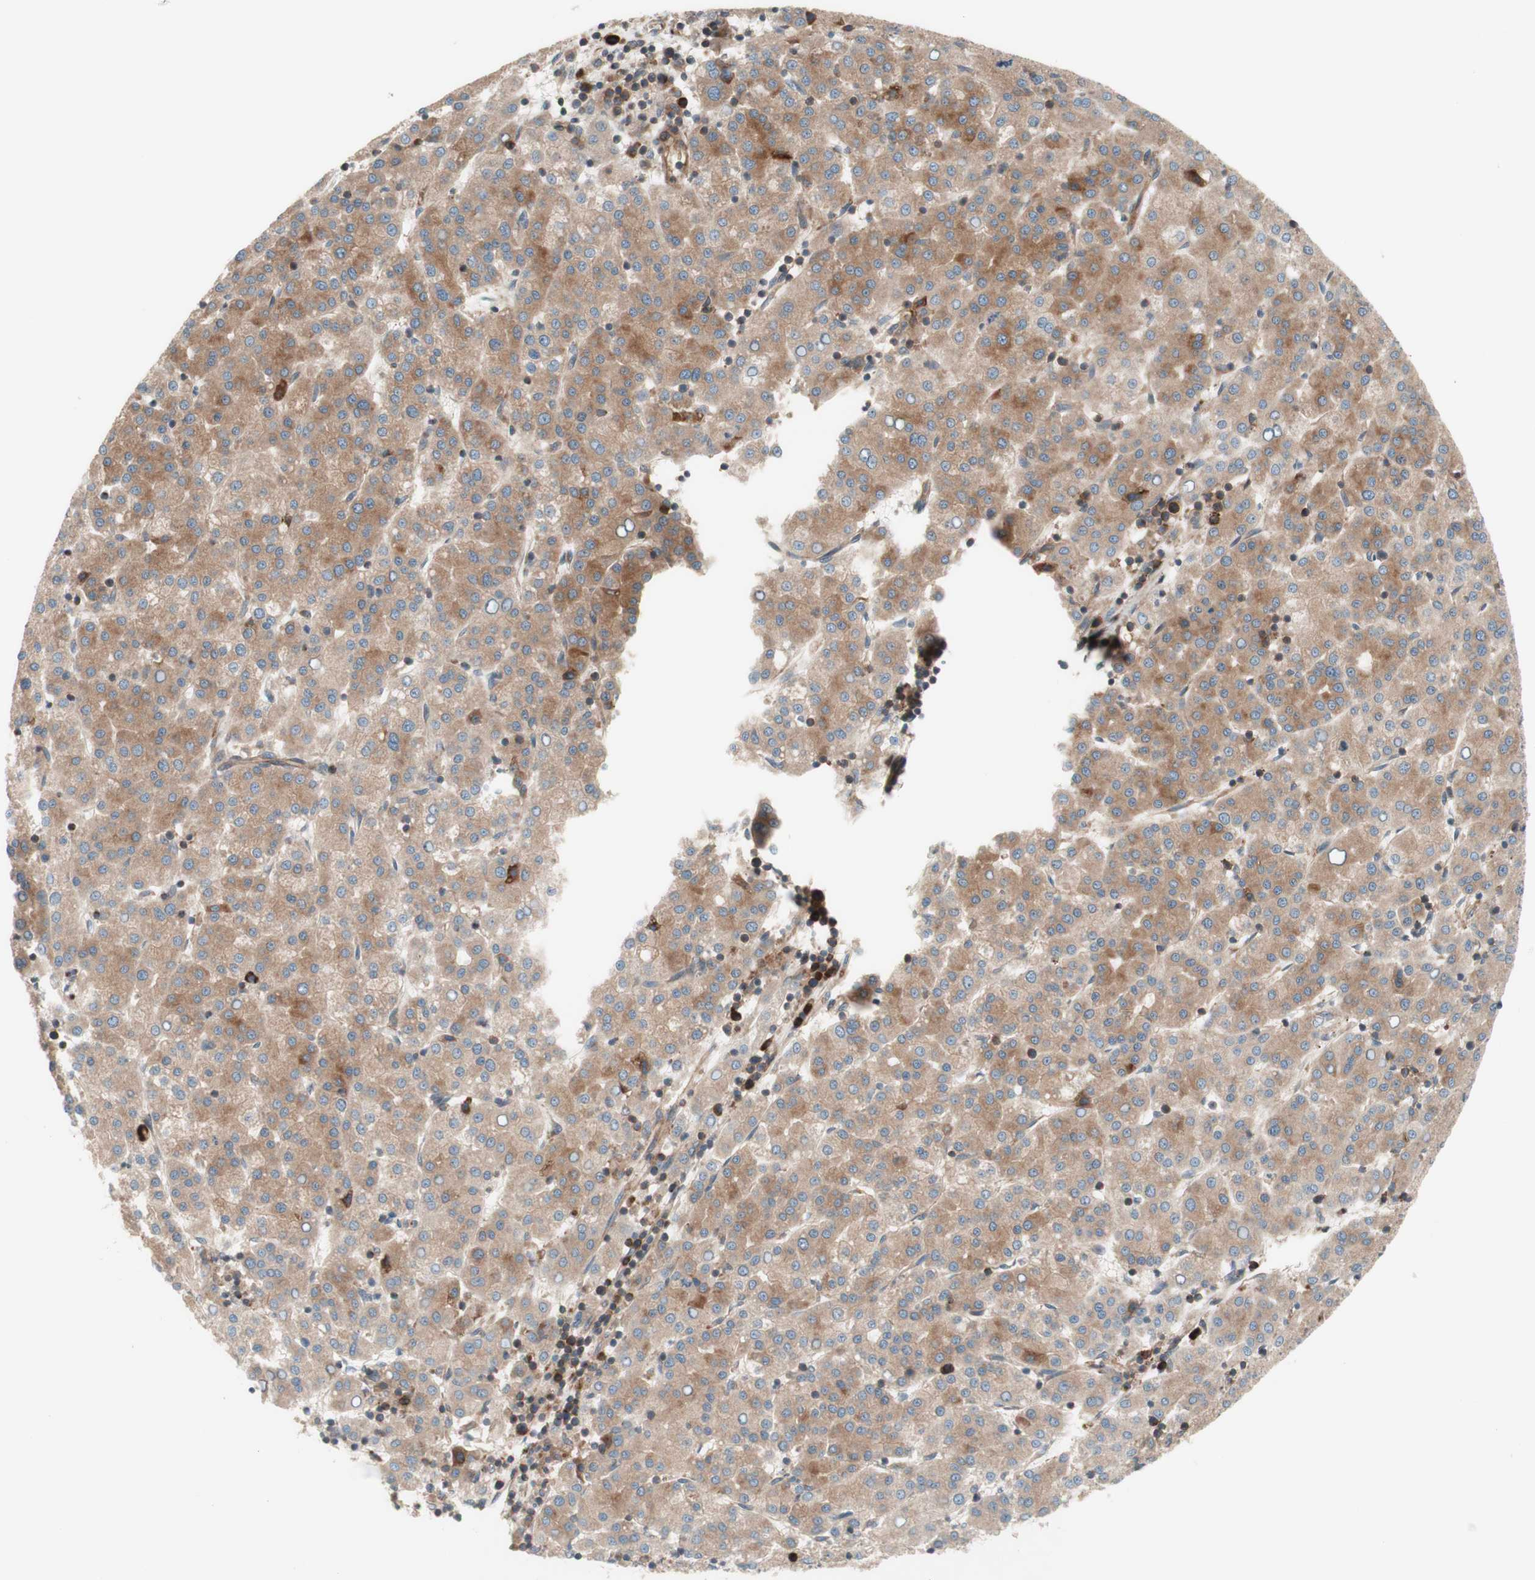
{"staining": {"intensity": "moderate", "quantity": ">75%", "location": "cytoplasmic/membranous"}, "tissue": "liver cancer", "cell_type": "Tumor cells", "image_type": "cancer", "snomed": [{"axis": "morphology", "description": "Carcinoma, Hepatocellular, NOS"}, {"axis": "topography", "description": "Liver"}], "caption": "Liver cancer (hepatocellular carcinoma) stained with DAB (3,3'-diaminobenzidine) immunohistochemistry (IHC) shows medium levels of moderate cytoplasmic/membranous expression in approximately >75% of tumor cells.", "gene": "CCN4", "patient": {"sex": "female", "age": 58}}